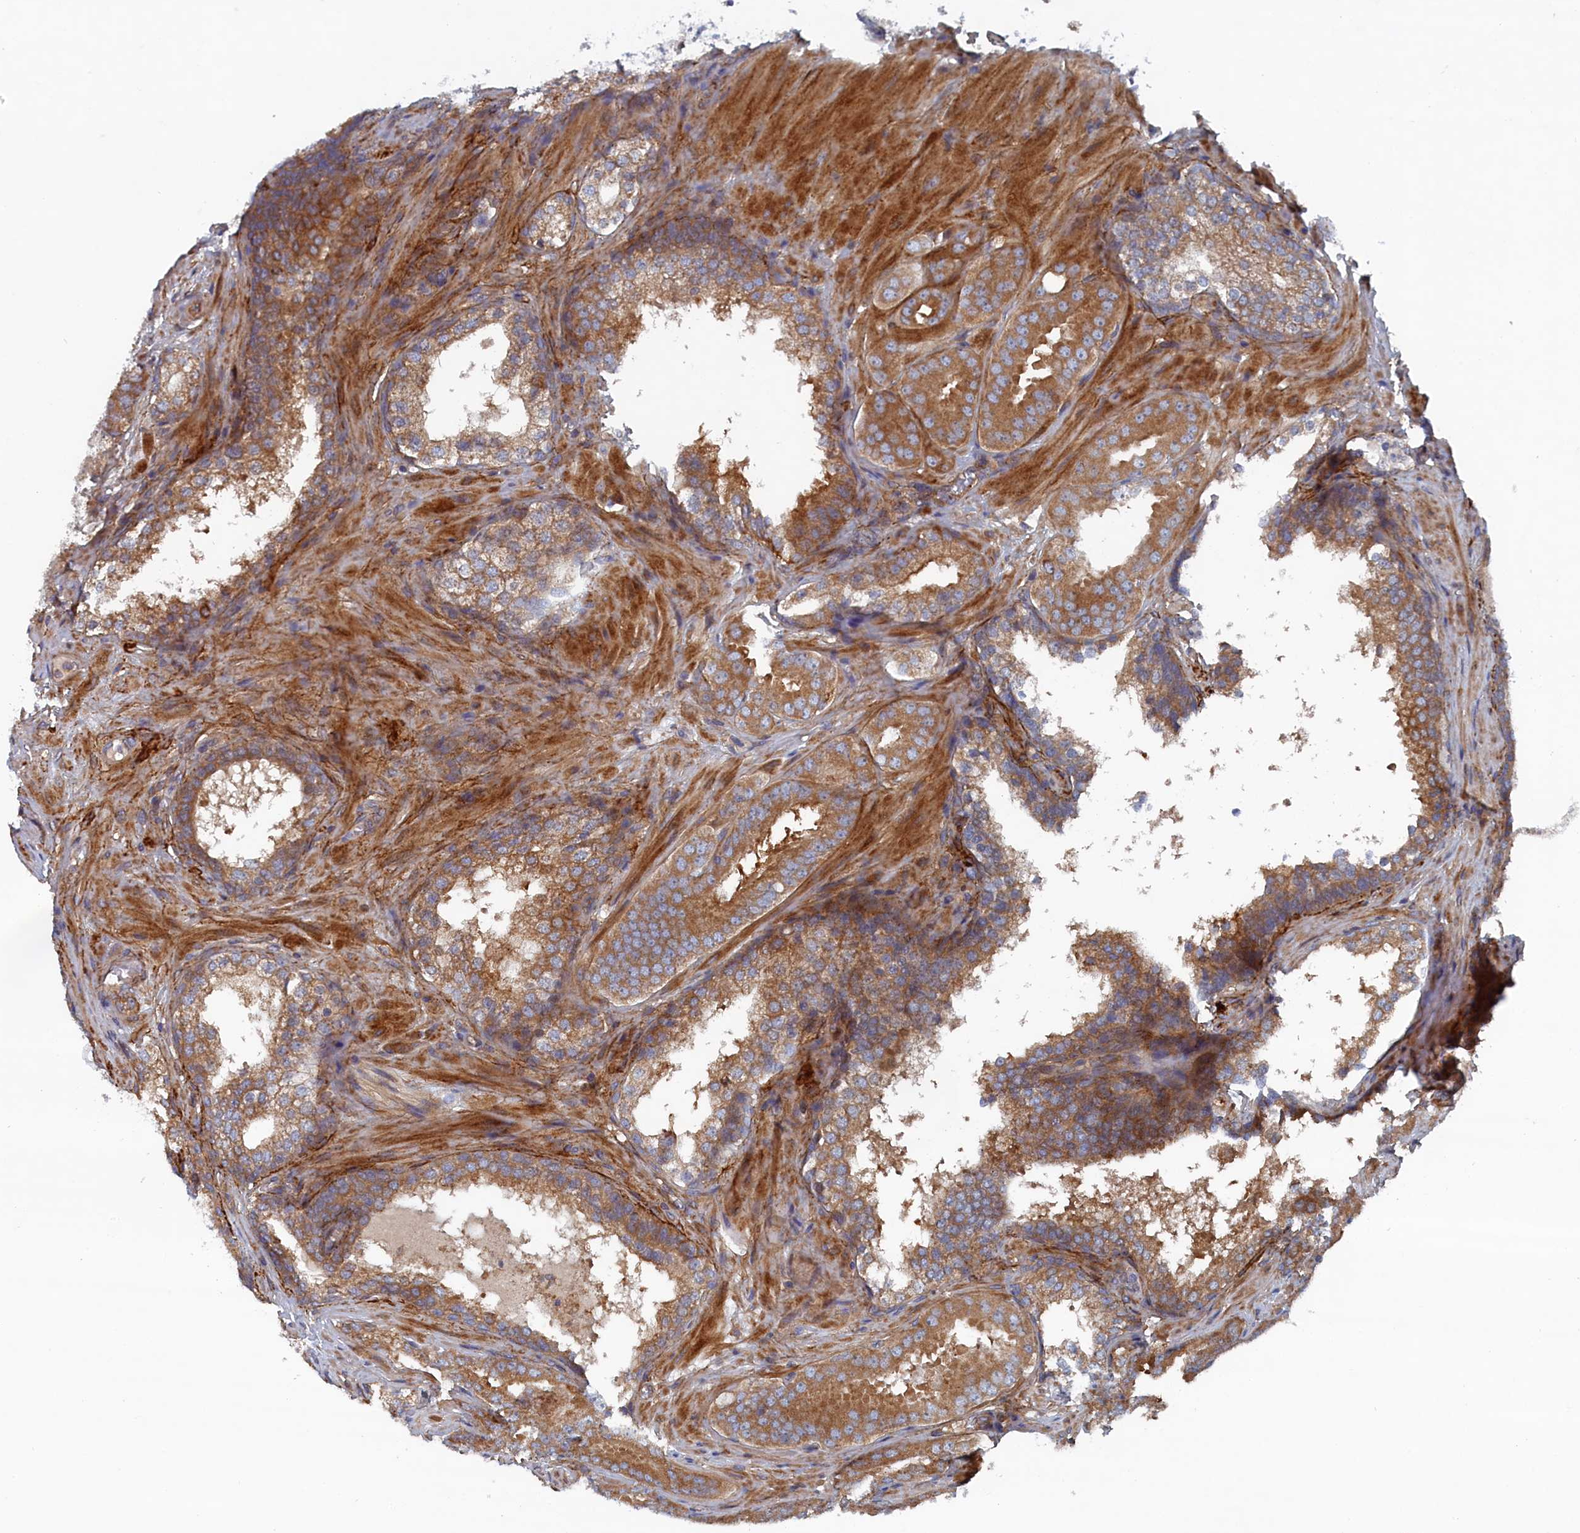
{"staining": {"intensity": "moderate", "quantity": ">75%", "location": "cytoplasmic/membranous"}, "tissue": "prostate cancer", "cell_type": "Tumor cells", "image_type": "cancer", "snomed": [{"axis": "morphology", "description": "Adenocarcinoma, High grade"}, {"axis": "topography", "description": "Prostate"}], "caption": "Immunohistochemical staining of prostate cancer displays moderate cytoplasmic/membranous protein expression in approximately >75% of tumor cells. (DAB IHC, brown staining for protein, blue staining for nuclei).", "gene": "TMEM196", "patient": {"sex": "male", "age": 63}}